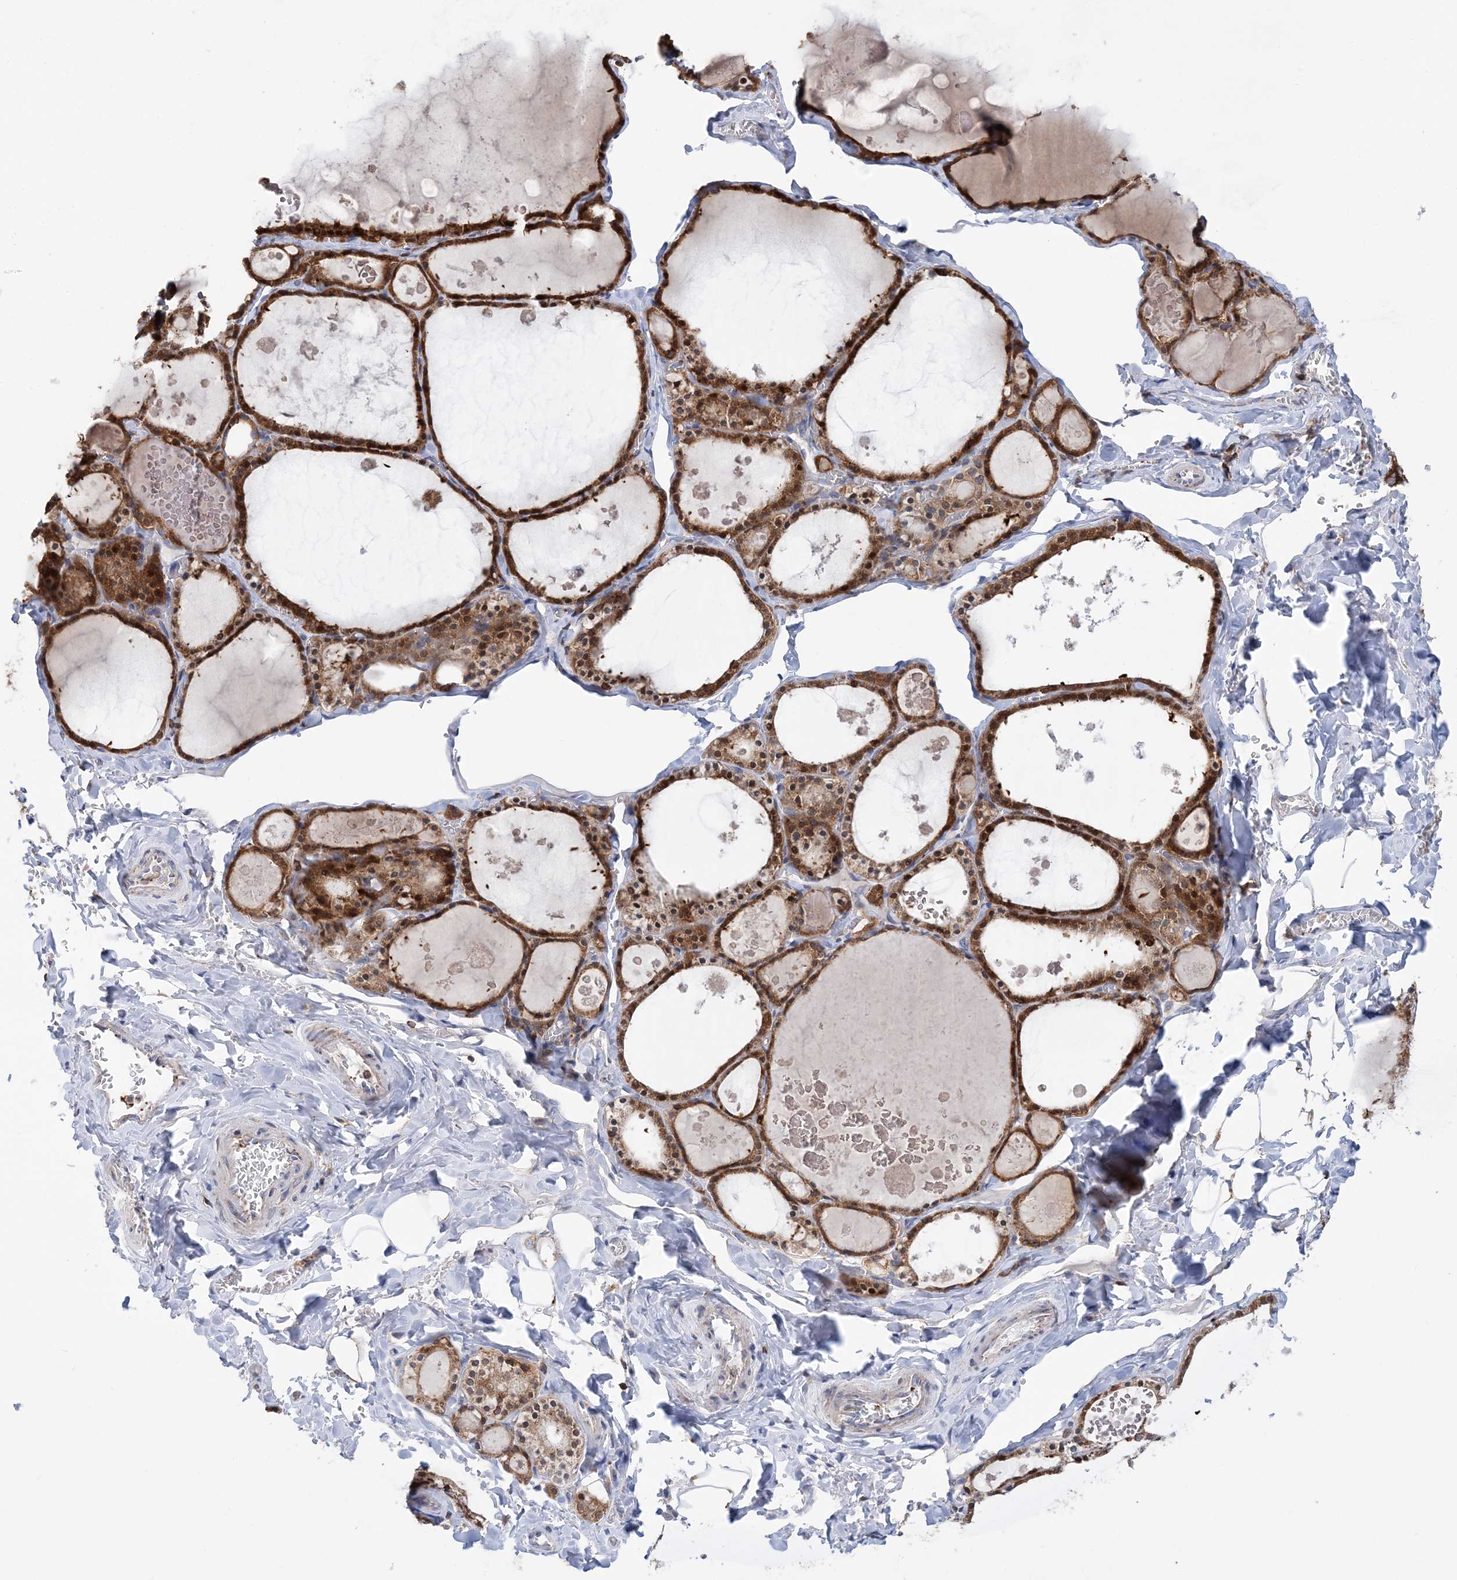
{"staining": {"intensity": "strong", "quantity": ">75%", "location": "cytoplasmic/membranous"}, "tissue": "thyroid gland", "cell_type": "Glandular cells", "image_type": "normal", "snomed": [{"axis": "morphology", "description": "Normal tissue, NOS"}, {"axis": "topography", "description": "Thyroid gland"}], "caption": "About >75% of glandular cells in benign human thyroid gland display strong cytoplasmic/membranous protein expression as visualized by brown immunohistochemical staining.", "gene": "TTC32", "patient": {"sex": "male", "age": 56}}